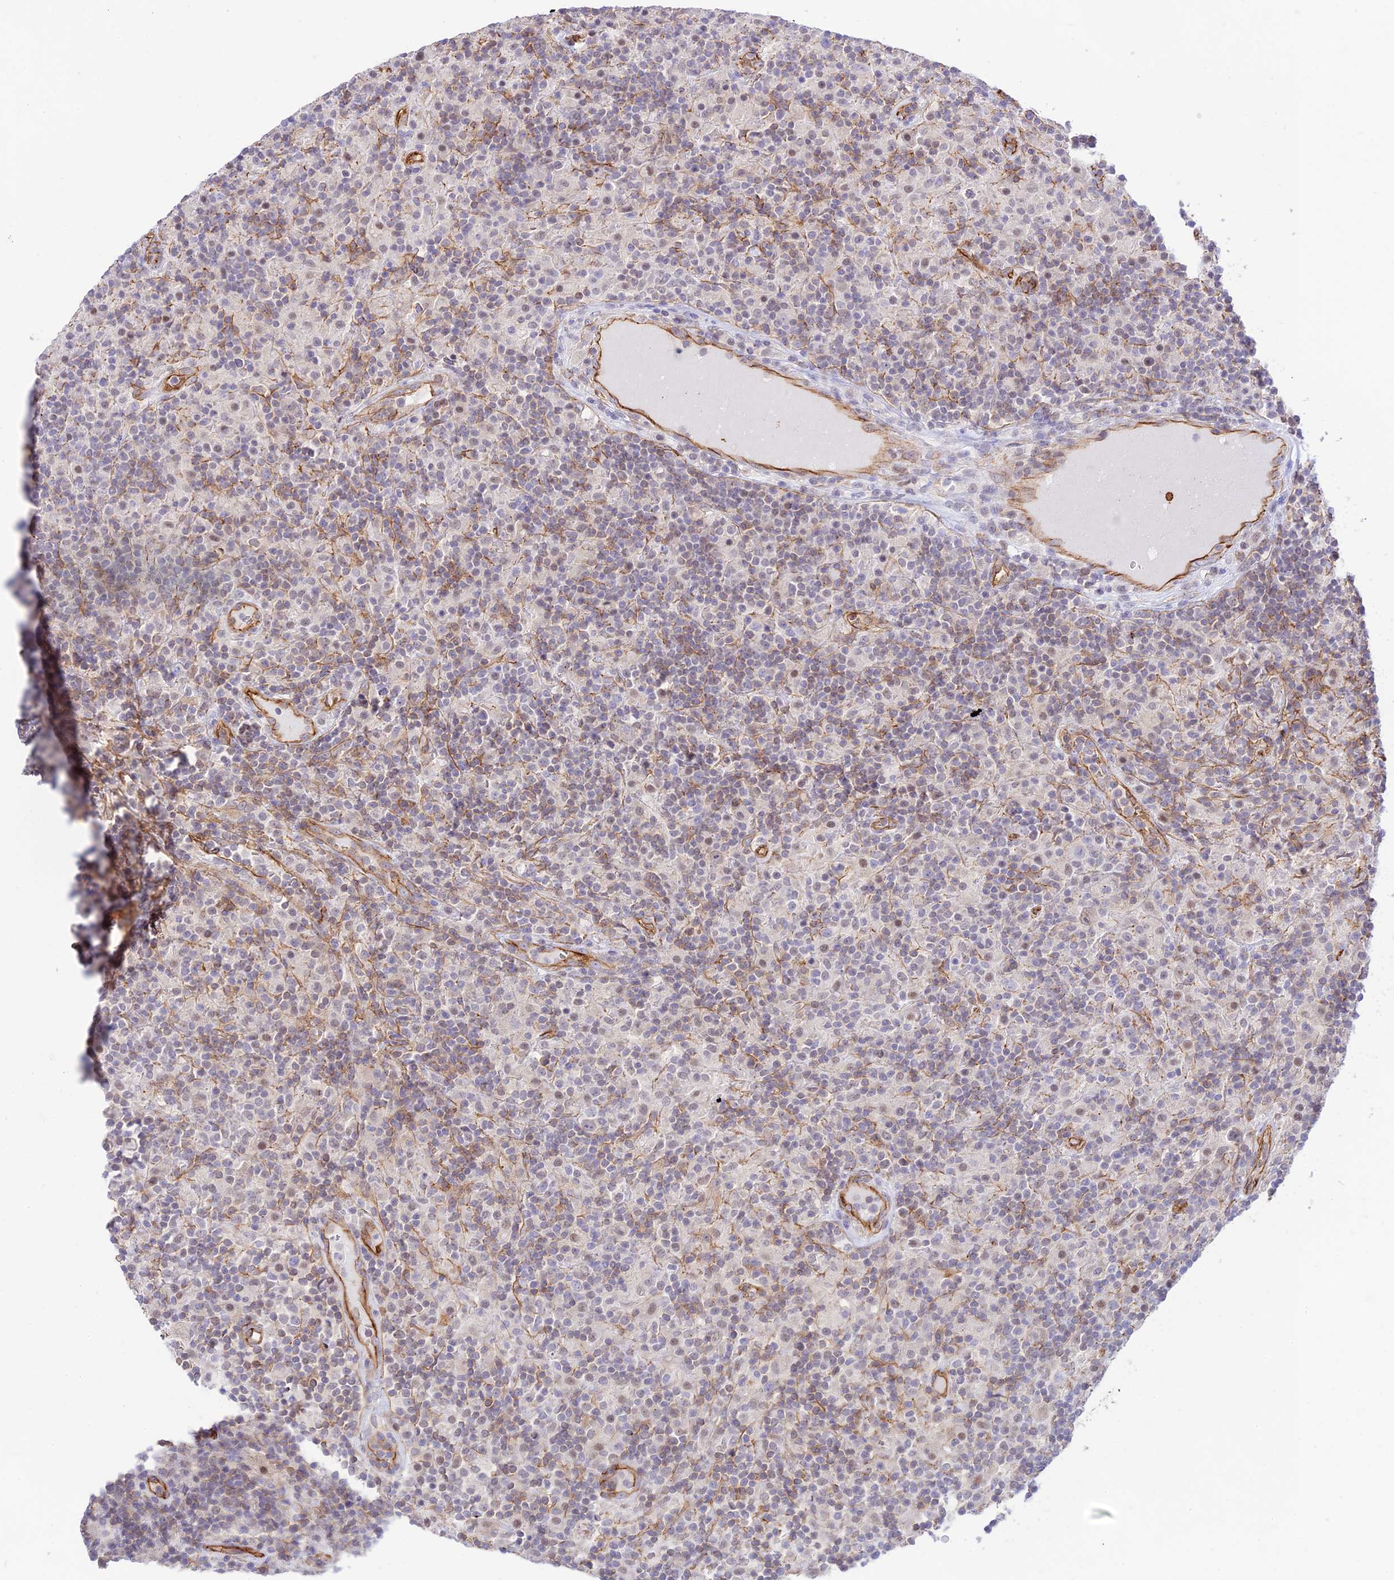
{"staining": {"intensity": "negative", "quantity": "none", "location": "none"}, "tissue": "lymphoma", "cell_type": "Tumor cells", "image_type": "cancer", "snomed": [{"axis": "morphology", "description": "Hodgkin's disease, NOS"}, {"axis": "topography", "description": "Lymph node"}], "caption": "High power microscopy histopathology image of an immunohistochemistry (IHC) photomicrograph of Hodgkin's disease, revealing no significant positivity in tumor cells.", "gene": "YPEL5", "patient": {"sex": "male", "age": 70}}